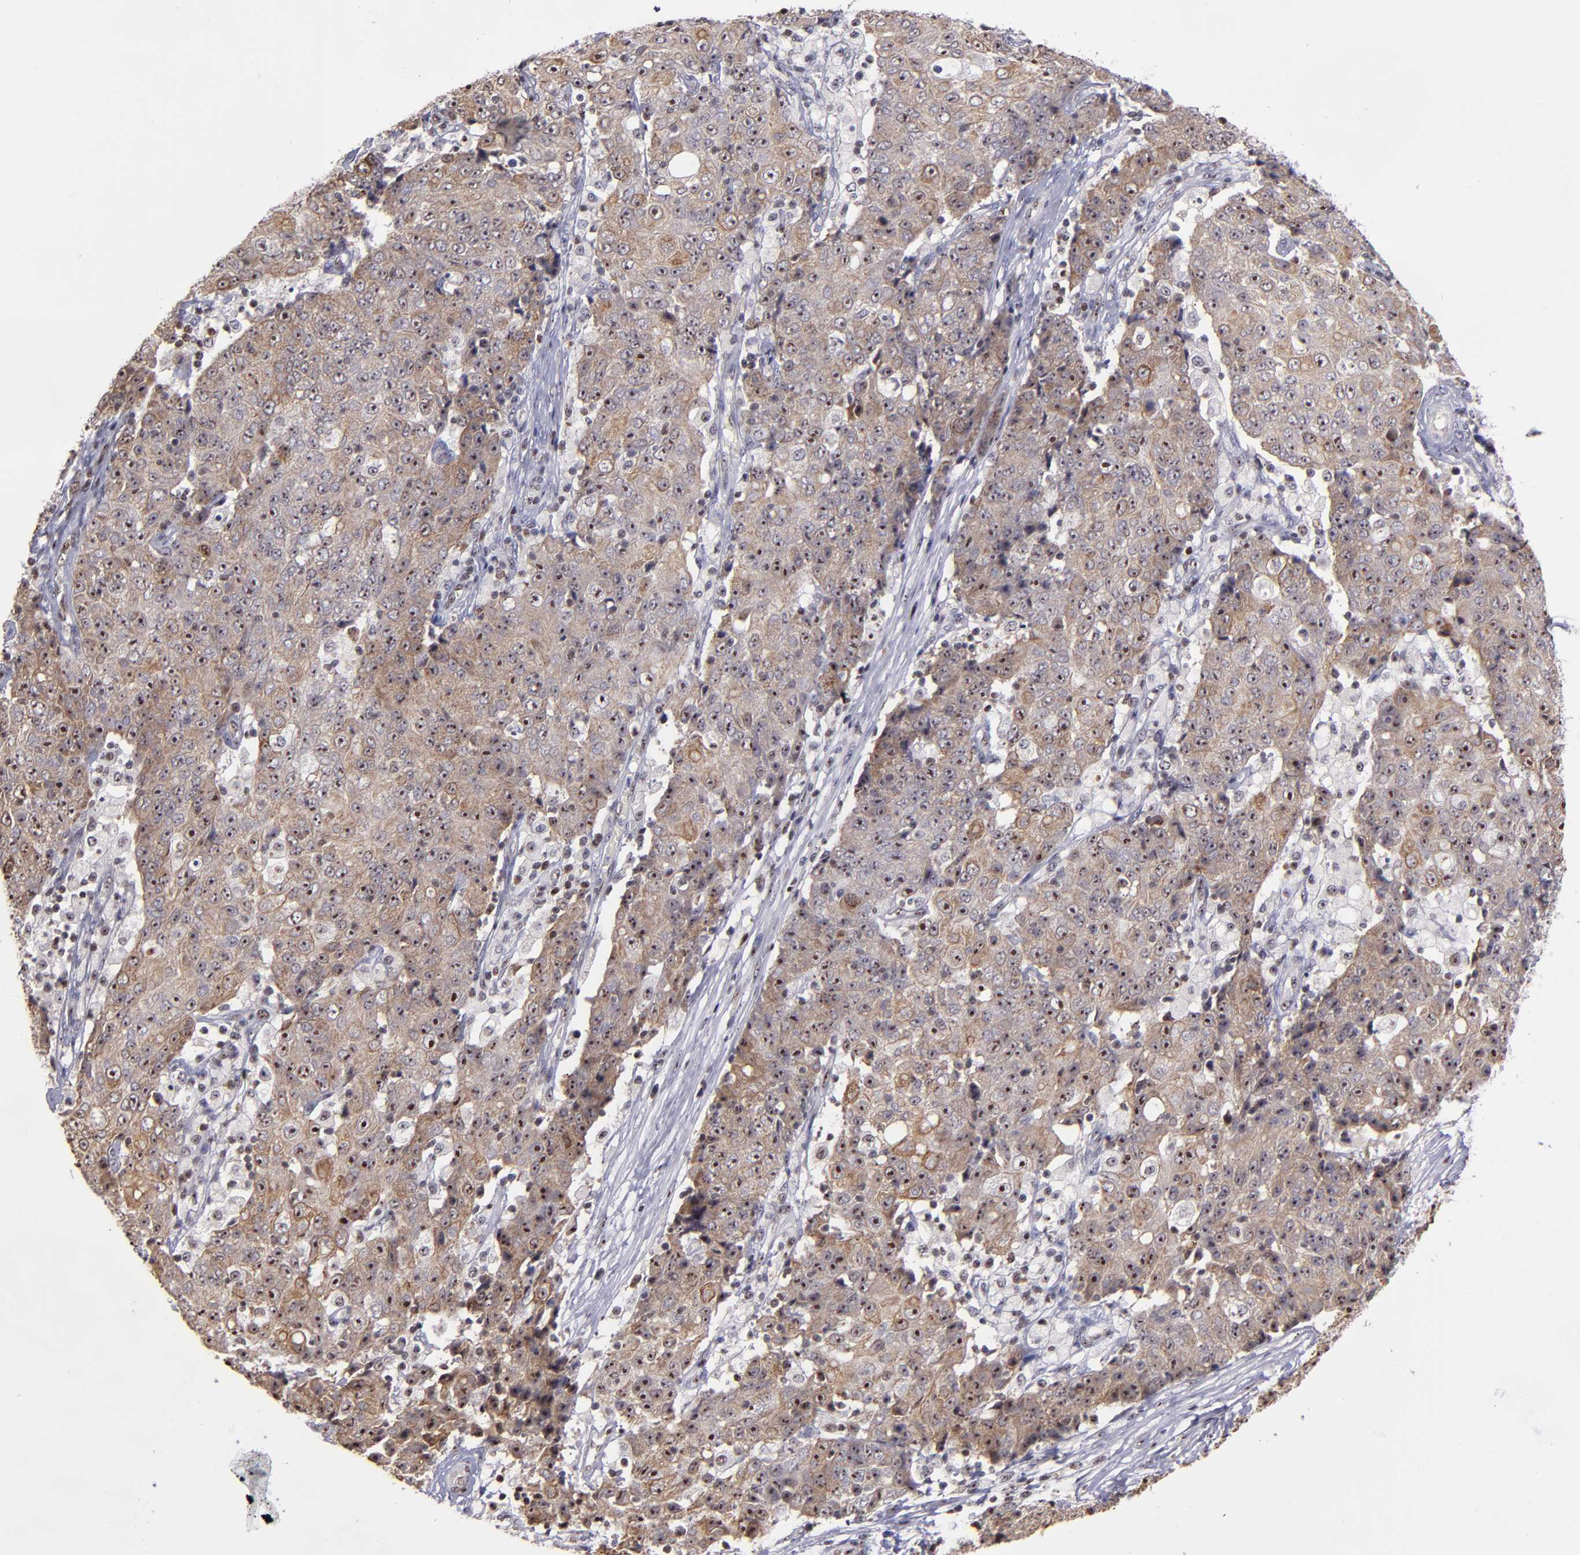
{"staining": {"intensity": "weak", "quantity": "25%-75%", "location": "cytoplasmic/membranous,nuclear"}, "tissue": "ovarian cancer", "cell_type": "Tumor cells", "image_type": "cancer", "snomed": [{"axis": "morphology", "description": "Carcinoma, endometroid"}, {"axis": "topography", "description": "Ovary"}], "caption": "Immunohistochemistry (IHC) micrograph of endometroid carcinoma (ovarian) stained for a protein (brown), which reveals low levels of weak cytoplasmic/membranous and nuclear expression in approximately 25%-75% of tumor cells.", "gene": "DDX24", "patient": {"sex": "female", "age": 42}}